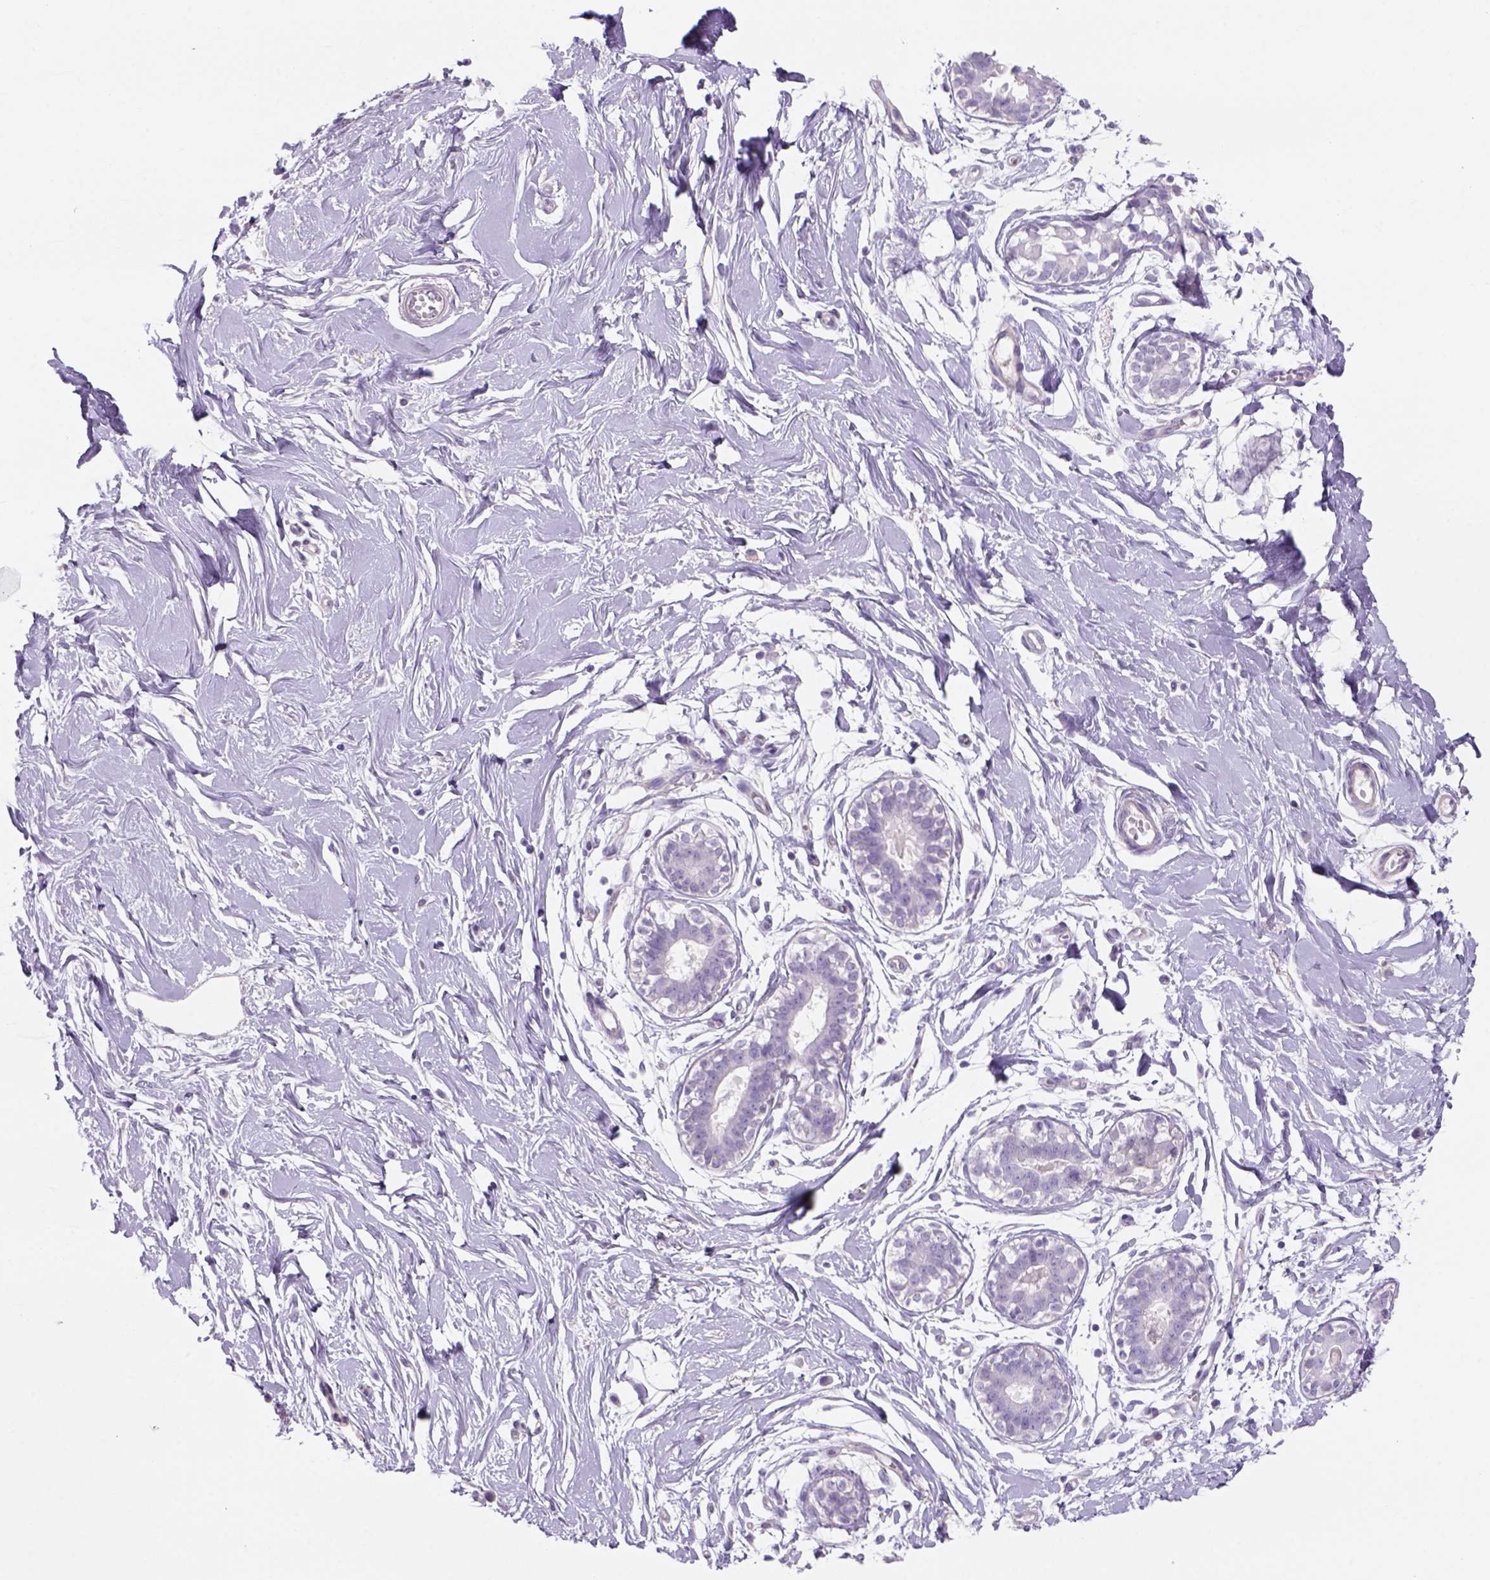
{"staining": {"intensity": "negative", "quantity": "none", "location": "none"}, "tissue": "breast", "cell_type": "Adipocytes", "image_type": "normal", "snomed": [{"axis": "morphology", "description": "Normal tissue, NOS"}, {"axis": "topography", "description": "Breast"}], "caption": "The histopathology image shows no staining of adipocytes in unremarkable breast. (Brightfield microscopy of DAB immunohistochemistry (IHC) at high magnification).", "gene": "TENM4", "patient": {"sex": "female", "age": 49}}